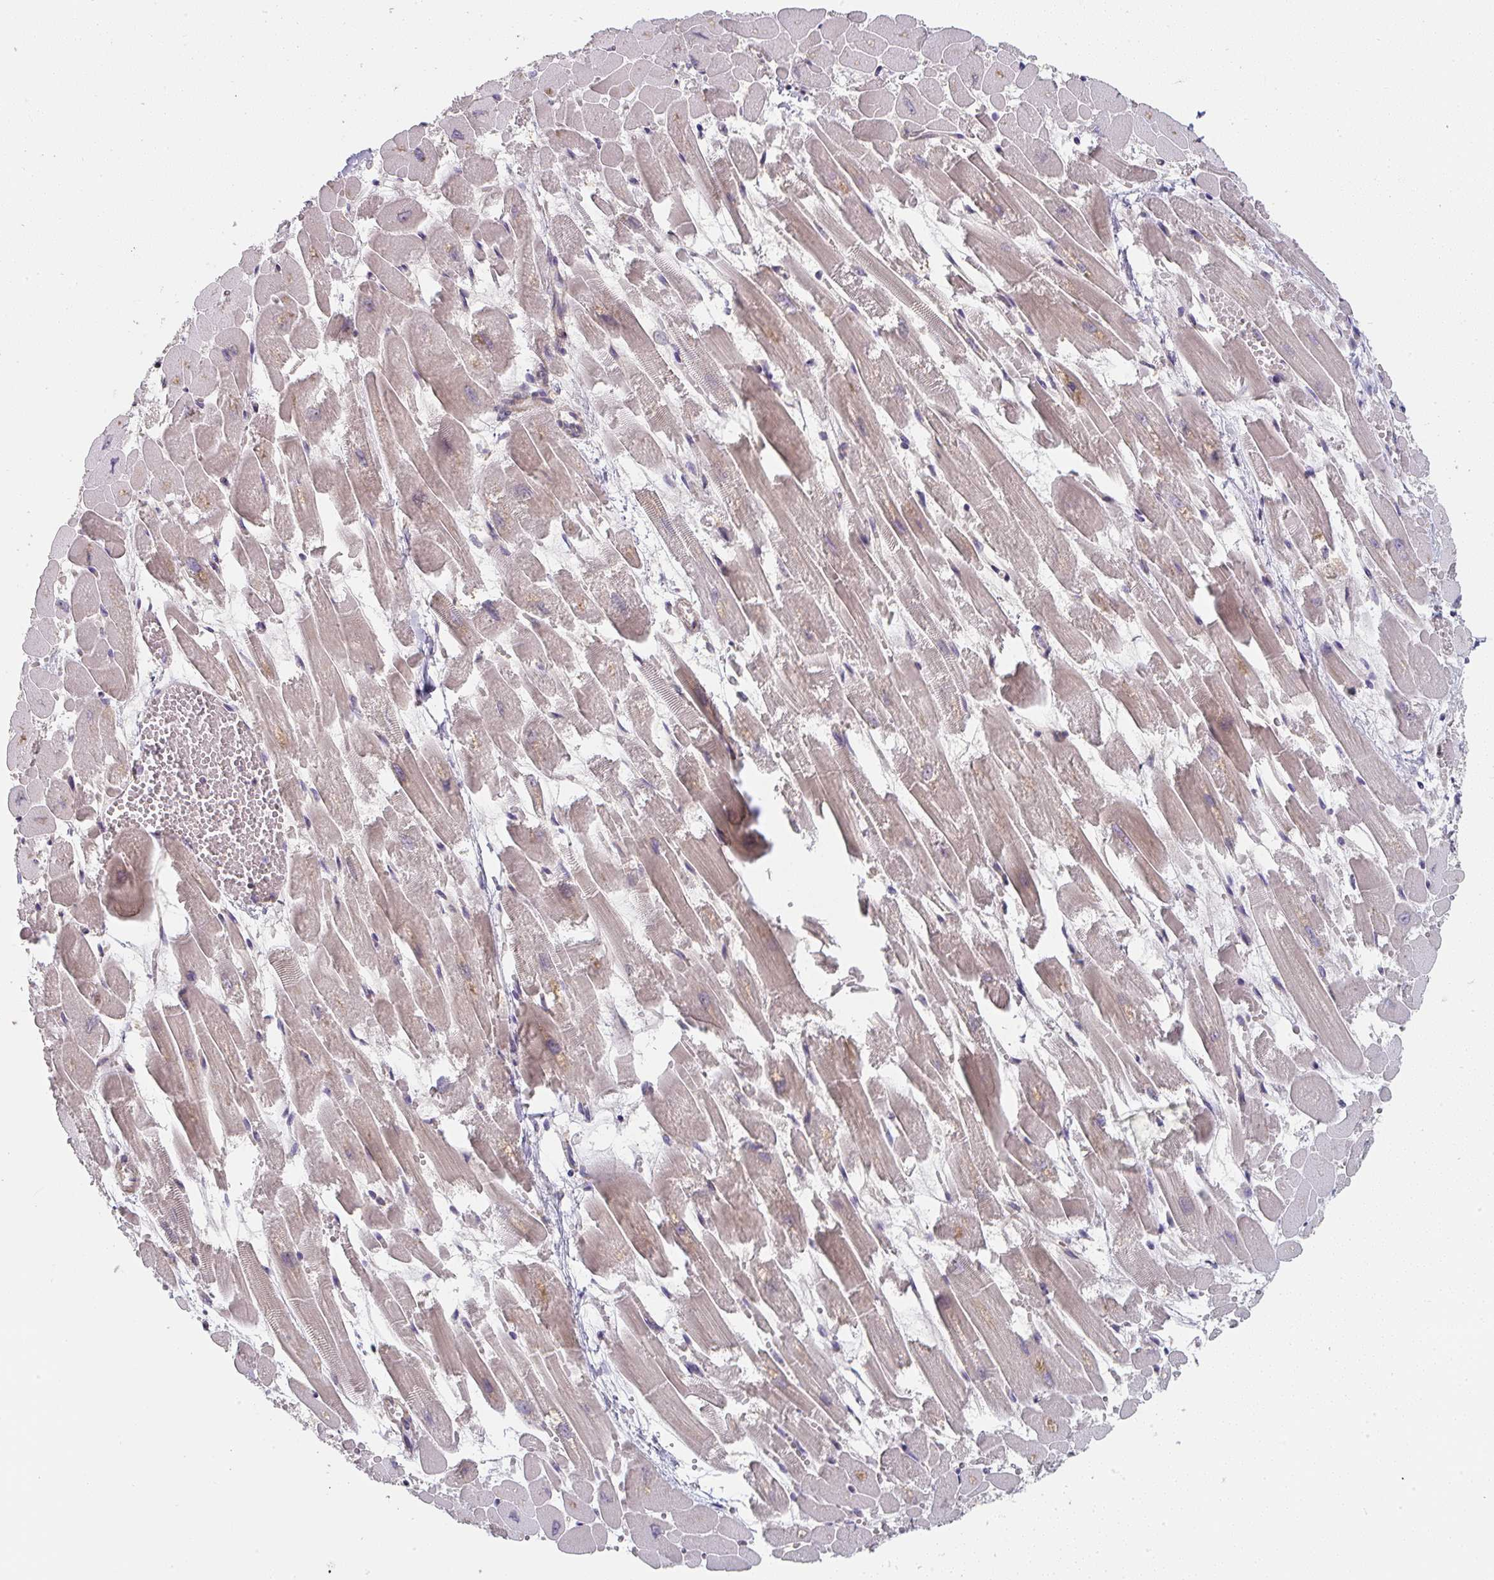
{"staining": {"intensity": "weak", "quantity": ">75%", "location": "cytoplasmic/membranous"}, "tissue": "heart muscle", "cell_type": "Cardiomyocytes", "image_type": "normal", "snomed": [{"axis": "morphology", "description": "Normal tissue, NOS"}, {"axis": "topography", "description": "Heart"}], "caption": "A histopathology image showing weak cytoplasmic/membranous expression in approximately >75% of cardiomyocytes in benign heart muscle, as visualized by brown immunohistochemical staining.", "gene": "RANGRF", "patient": {"sex": "female", "age": 52}}